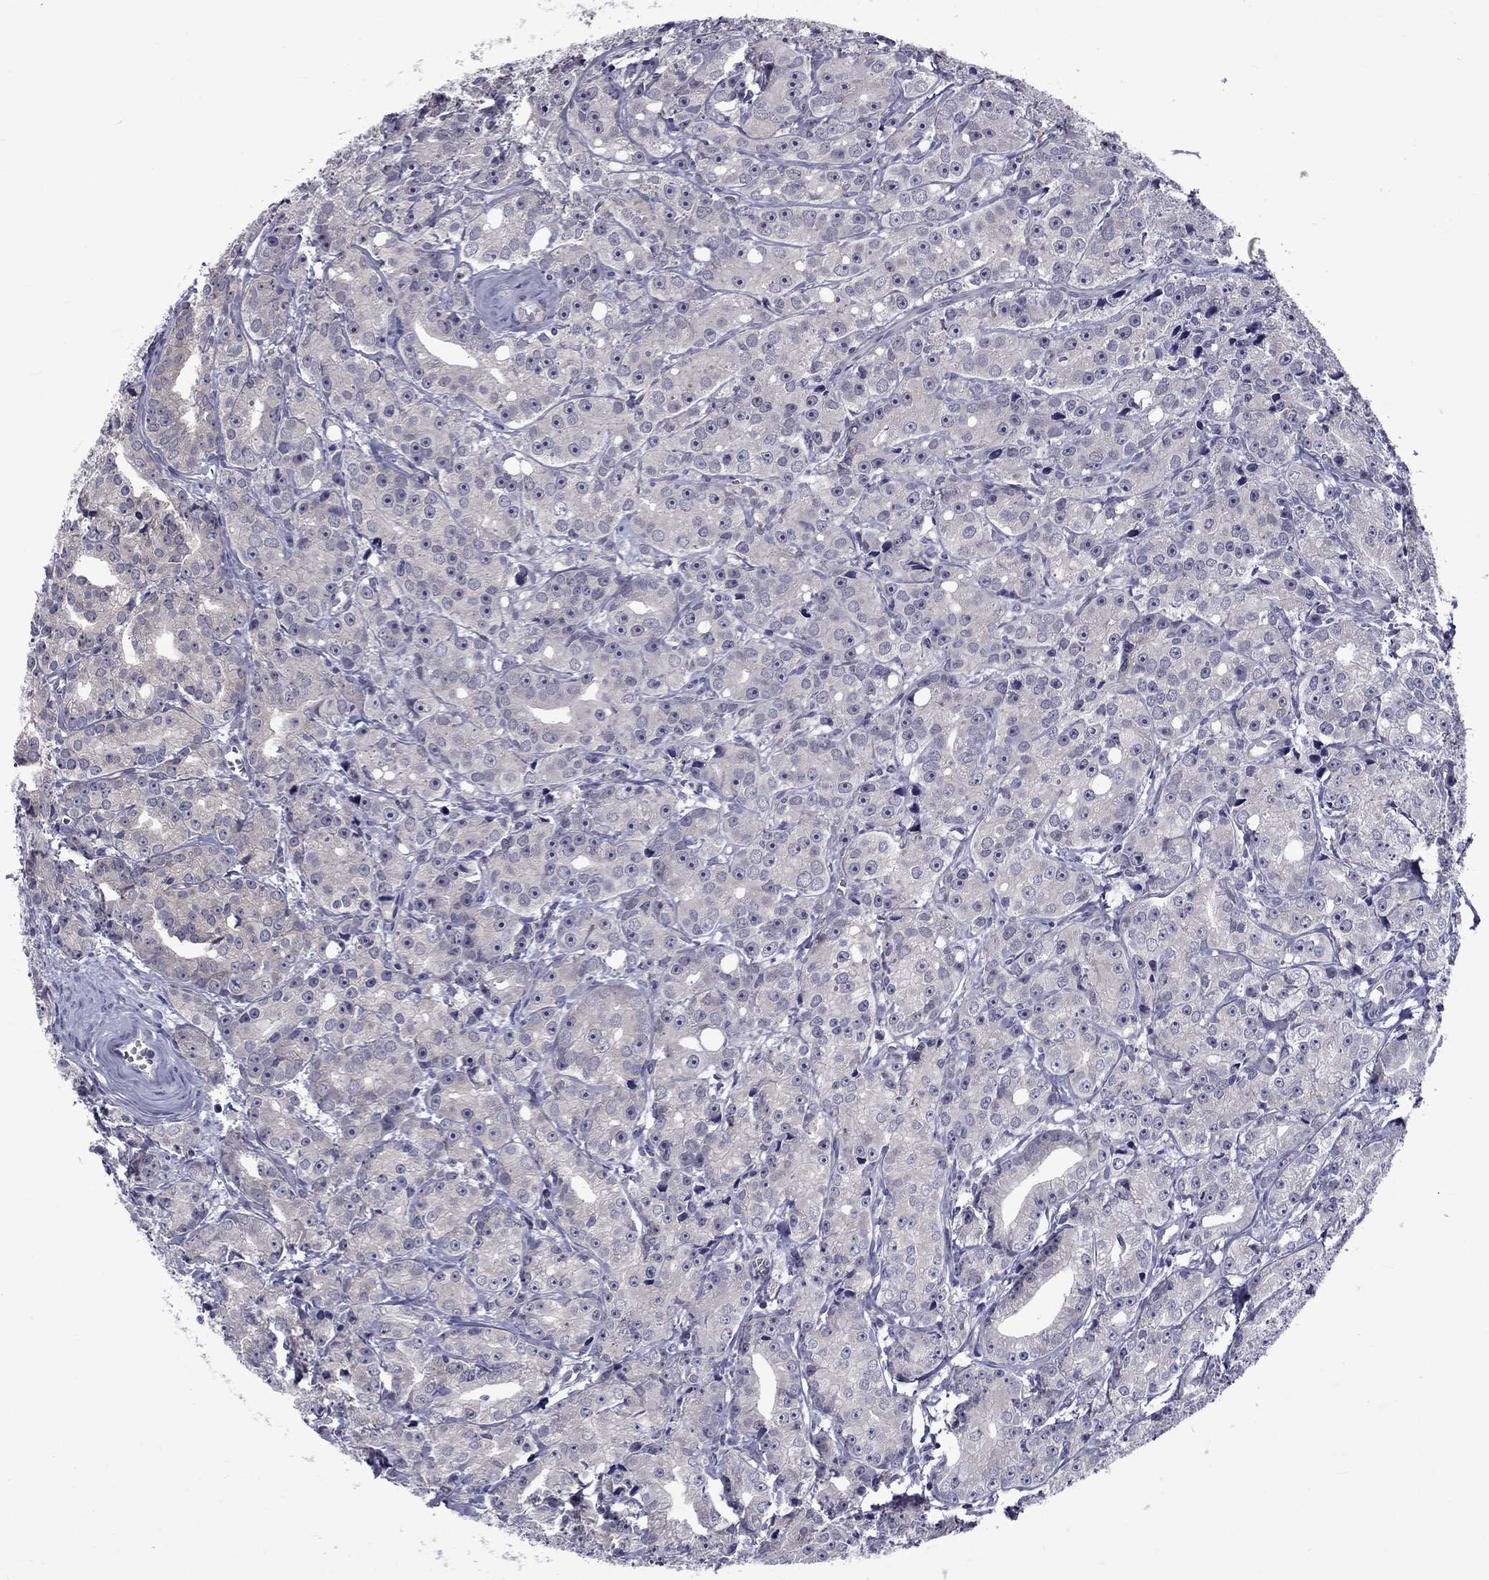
{"staining": {"intensity": "negative", "quantity": "none", "location": "none"}, "tissue": "prostate cancer", "cell_type": "Tumor cells", "image_type": "cancer", "snomed": [{"axis": "morphology", "description": "Adenocarcinoma, Medium grade"}, {"axis": "topography", "description": "Prostate"}], "caption": "High magnification brightfield microscopy of adenocarcinoma (medium-grade) (prostate) stained with DAB (brown) and counterstained with hematoxylin (blue): tumor cells show no significant positivity. (DAB (3,3'-diaminobenzidine) immunohistochemistry (IHC), high magnification).", "gene": "SNTA1", "patient": {"sex": "male", "age": 74}}